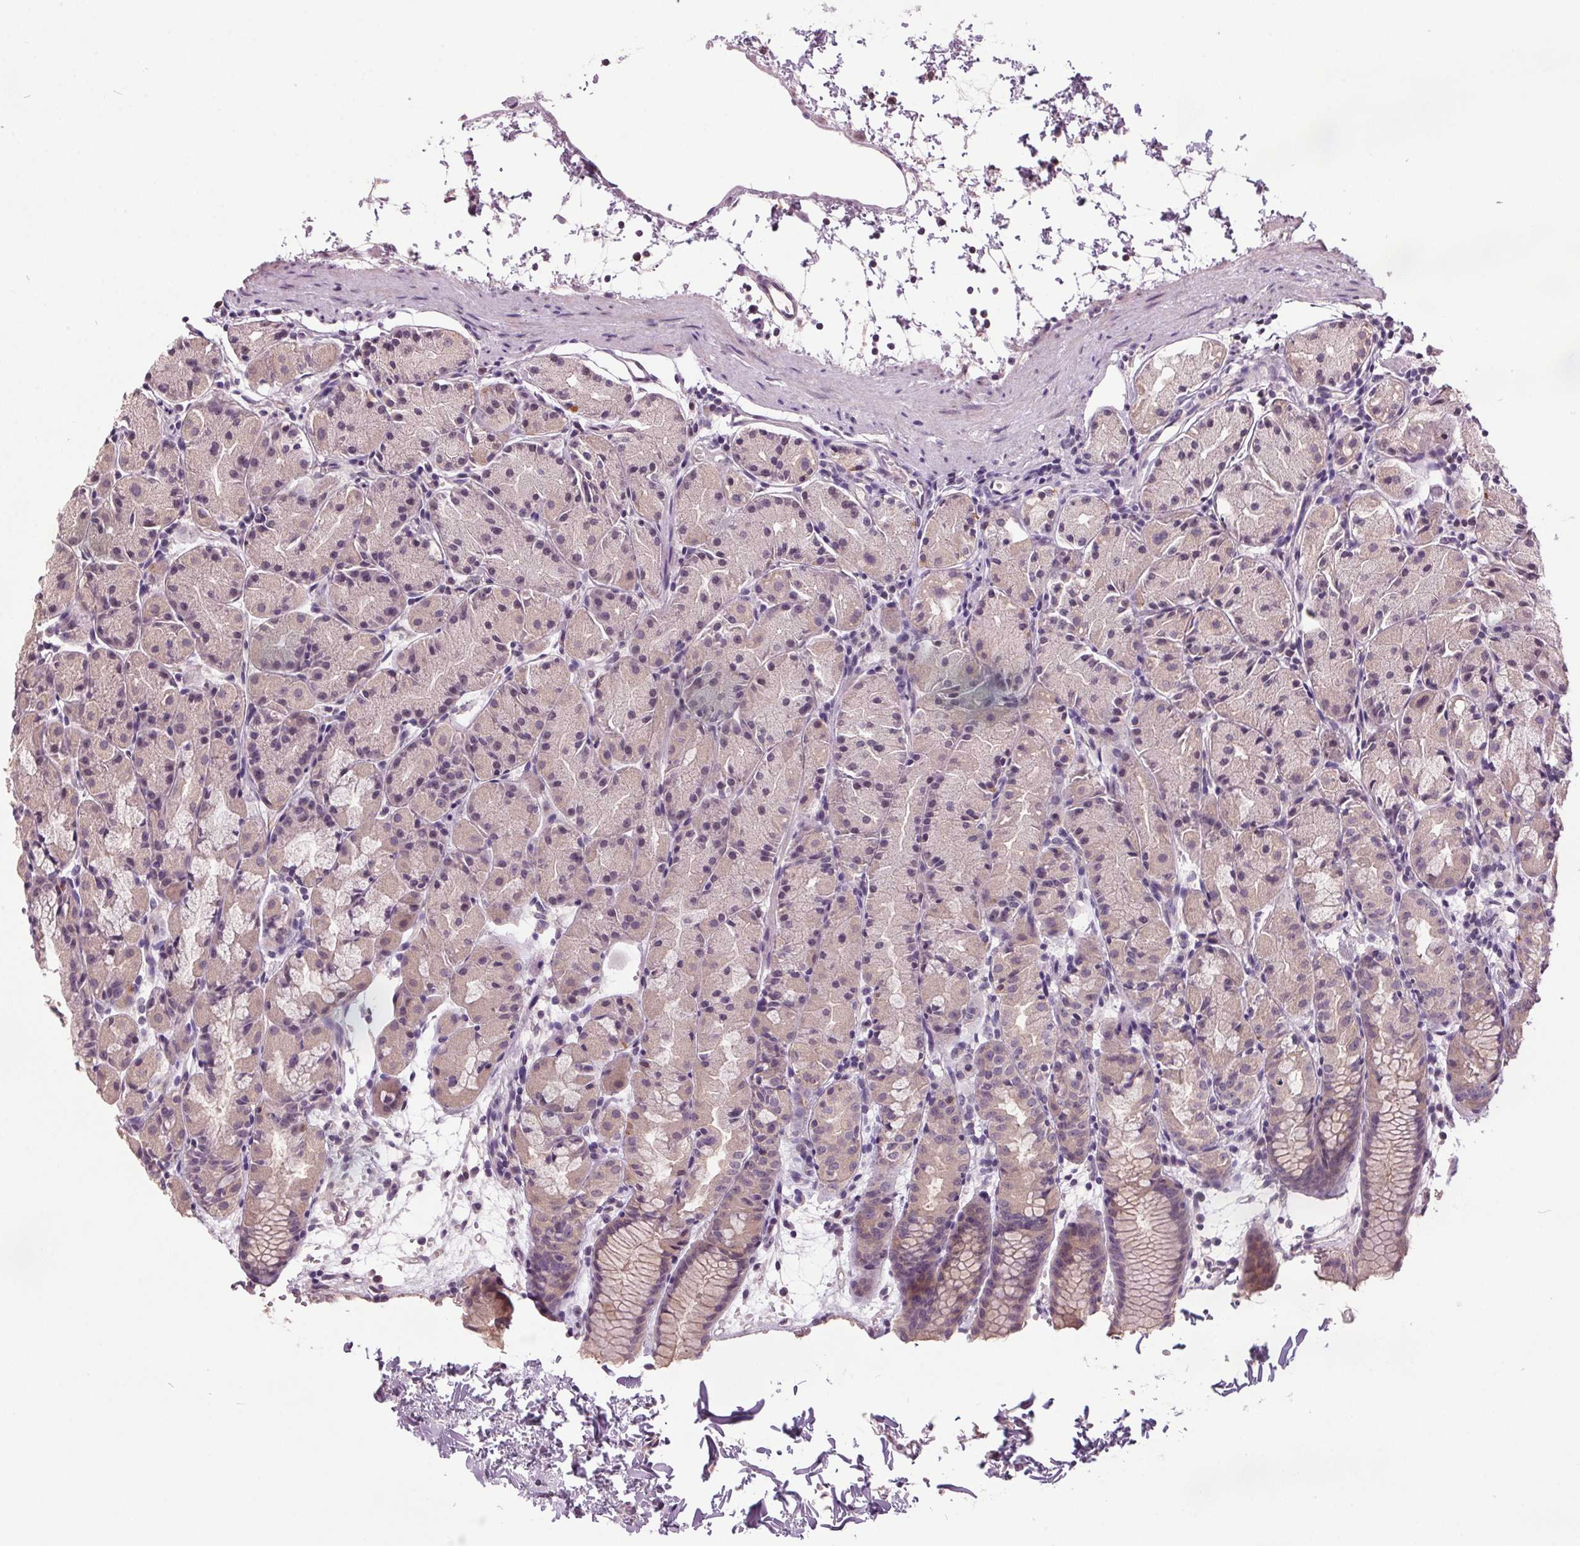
{"staining": {"intensity": "weak", "quantity": "<25%", "location": "cytoplasmic/membranous,nuclear"}, "tissue": "stomach", "cell_type": "Glandular cells", "image_type": "normal", "snomed": [{"axis": "morphology", "description": "Normal tissue, NOS"}, {"axis": "topography", "description": "Stomach, upper"}], "caption": "Micrograph shows no protein expression in glandular cells of benign stomach. The staining is performed using DAB brown chromogen with nuclei counter-stained in using hematoxylin.", "gene": "C2orf16", "patient": {"sex": "male", "age": 47}}